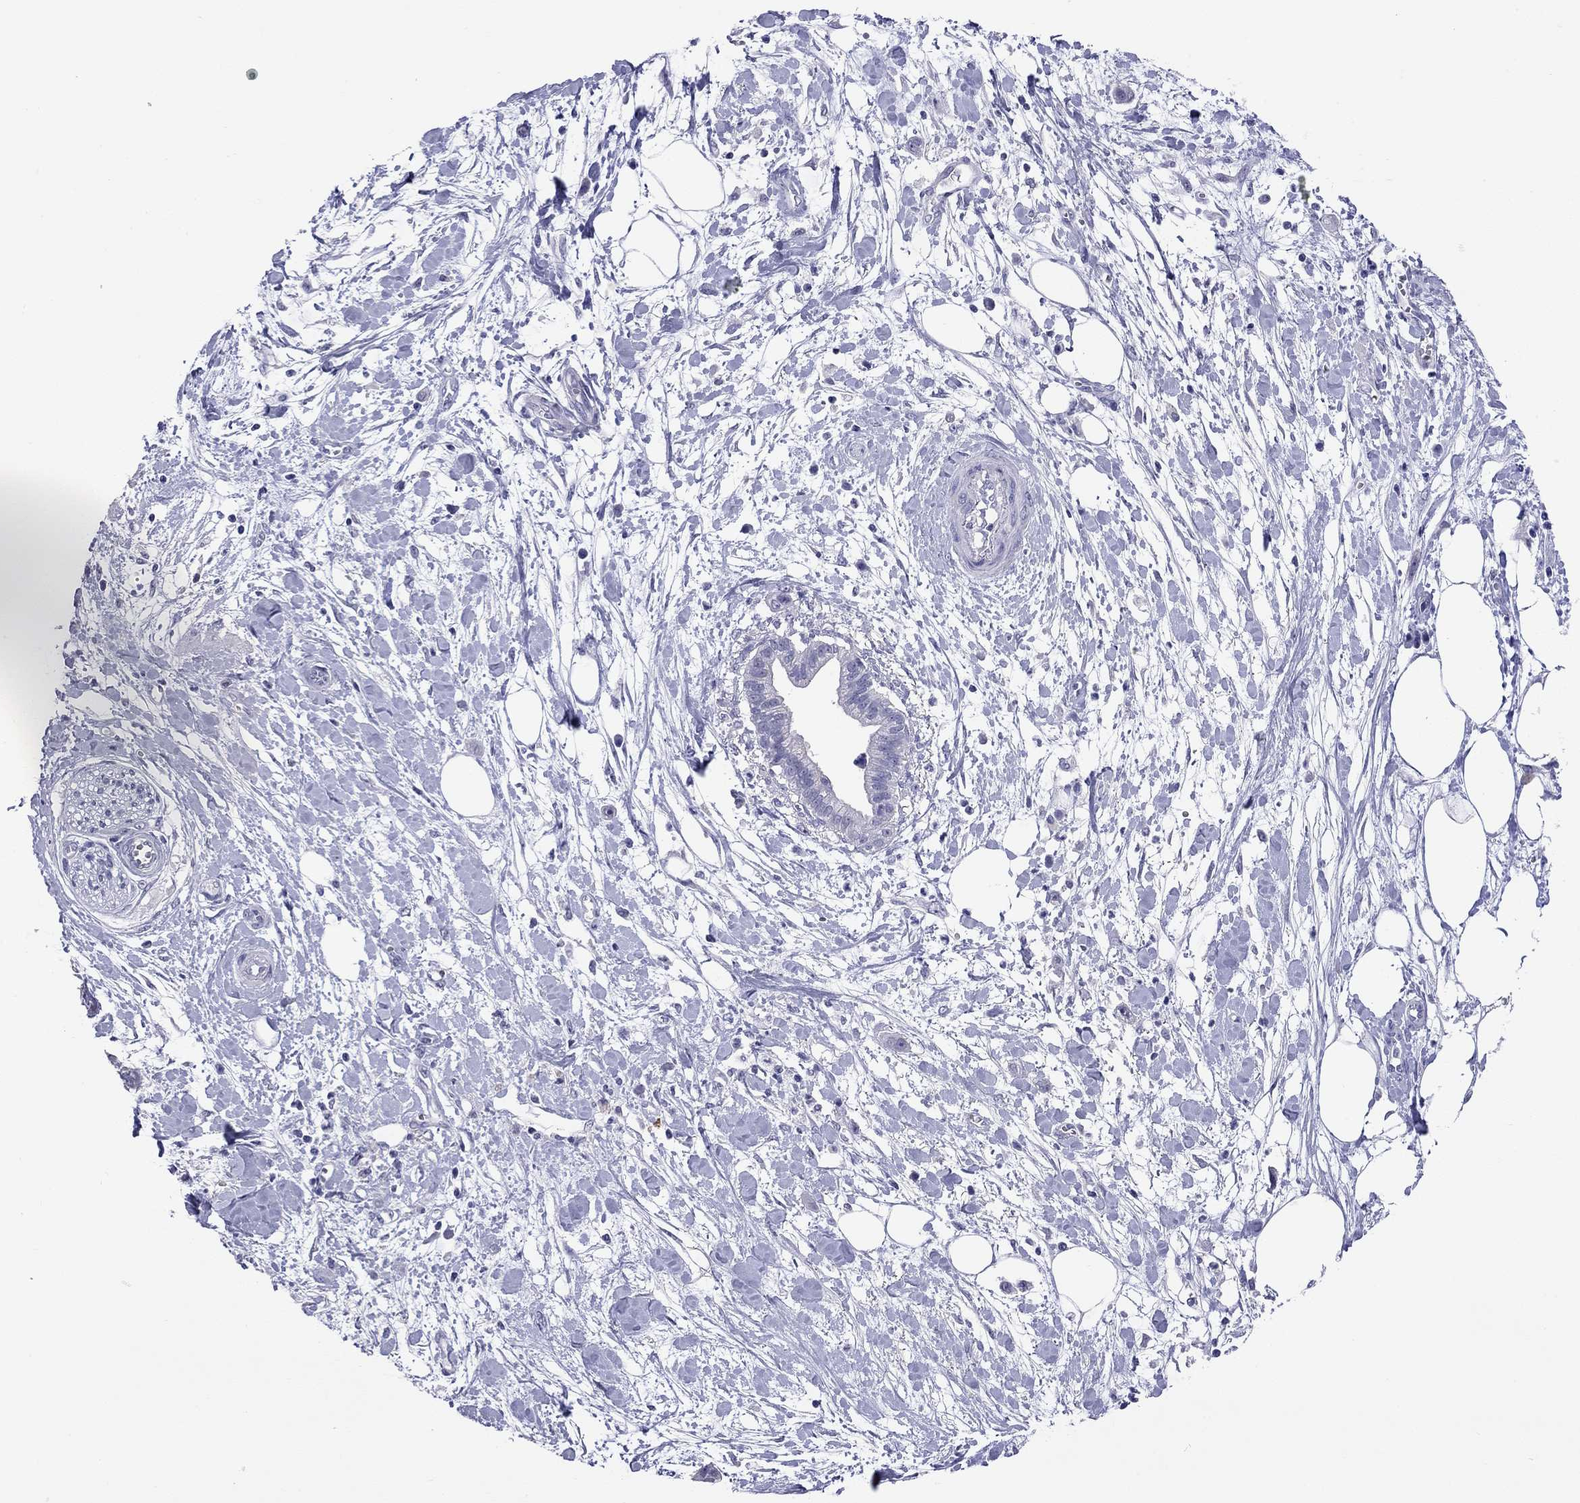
{"staining": {"intensity": "negative", "quantity": "none", "location": "none"}, "tissue": "pancreatic cancer", "cell_type": "Tumor cells", "image_type": "cancer", "snomed": [{"axis": "morphology", "description": "Normal tissue, NOS"}, {"axis": "morphology", "description": "Adenocarcinoma, NOS"}, {"axis": "topography", "description": "Lymph node"}, {"axis": "topography", "description": "Pancreas"}], "caption": "A high-resolution micrograph shows immunohistochemistry (IHC) staining of pancreatic adenocarcinoma, which displays no significant staining in tumor cells.", "gene": "ARMC12", "patient": {"sex": "female", "age": 58}}